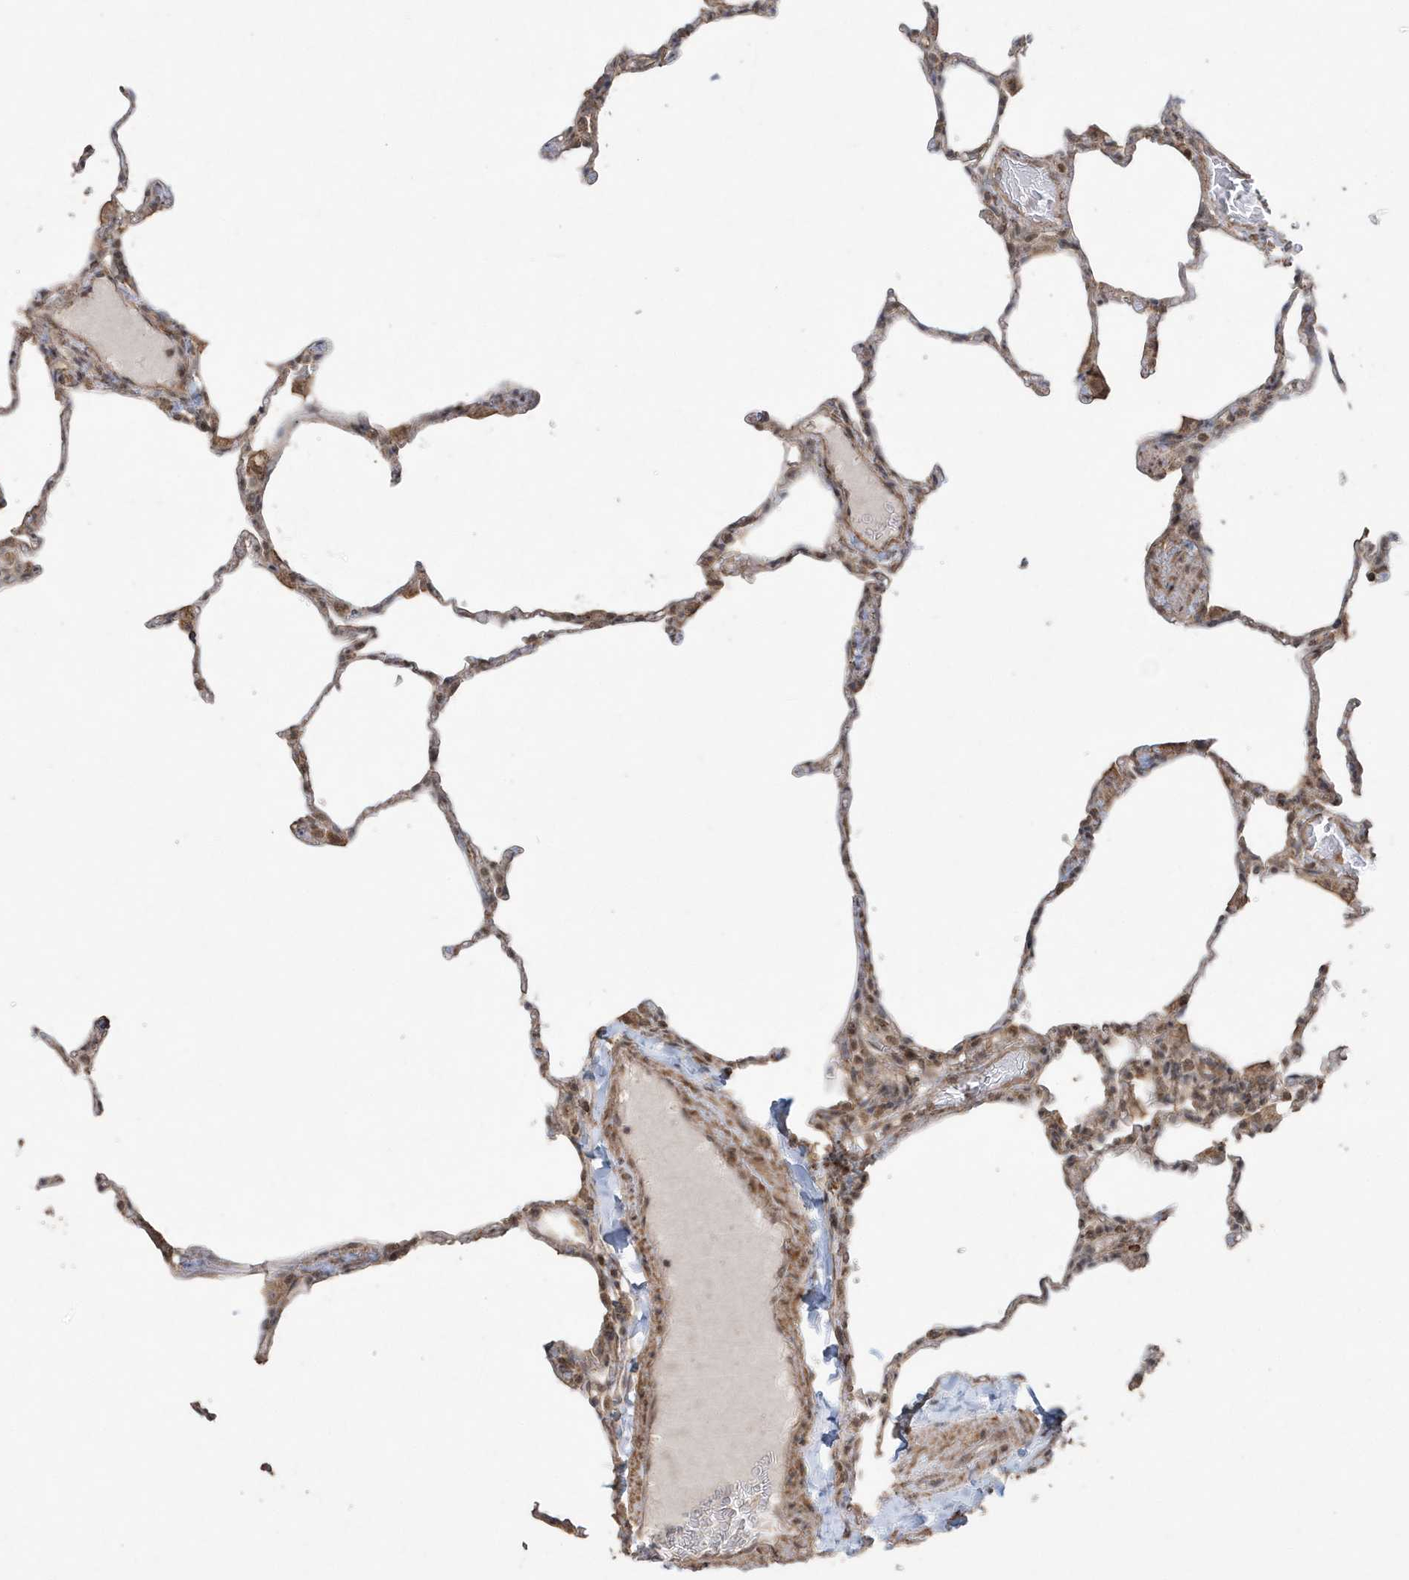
{"staining": {"intensity": "moderate", "quantity": "<25%", "location": "cytoplasmic/membranous,nuclear"}, "tissue": "lung", "cell_type": "Alveolar cells", "image_type": "normal", "snomed": [{"axis": "morphology", "description": "Normal tissue, NOS"}, {"axis": "topography", "description": "Lung"}], "caption": "Unremarkable lung demonstrates moderate cytoplasmic/membranous,nuclear staining in approximately <25% of alveolar cells, visualized by immunohistochemistry. (DAB IHC, brown staining for protein, blue staining for nuclei).", "gene": "PAXBP1", "patient": {"sex": "male", "age": 20}}